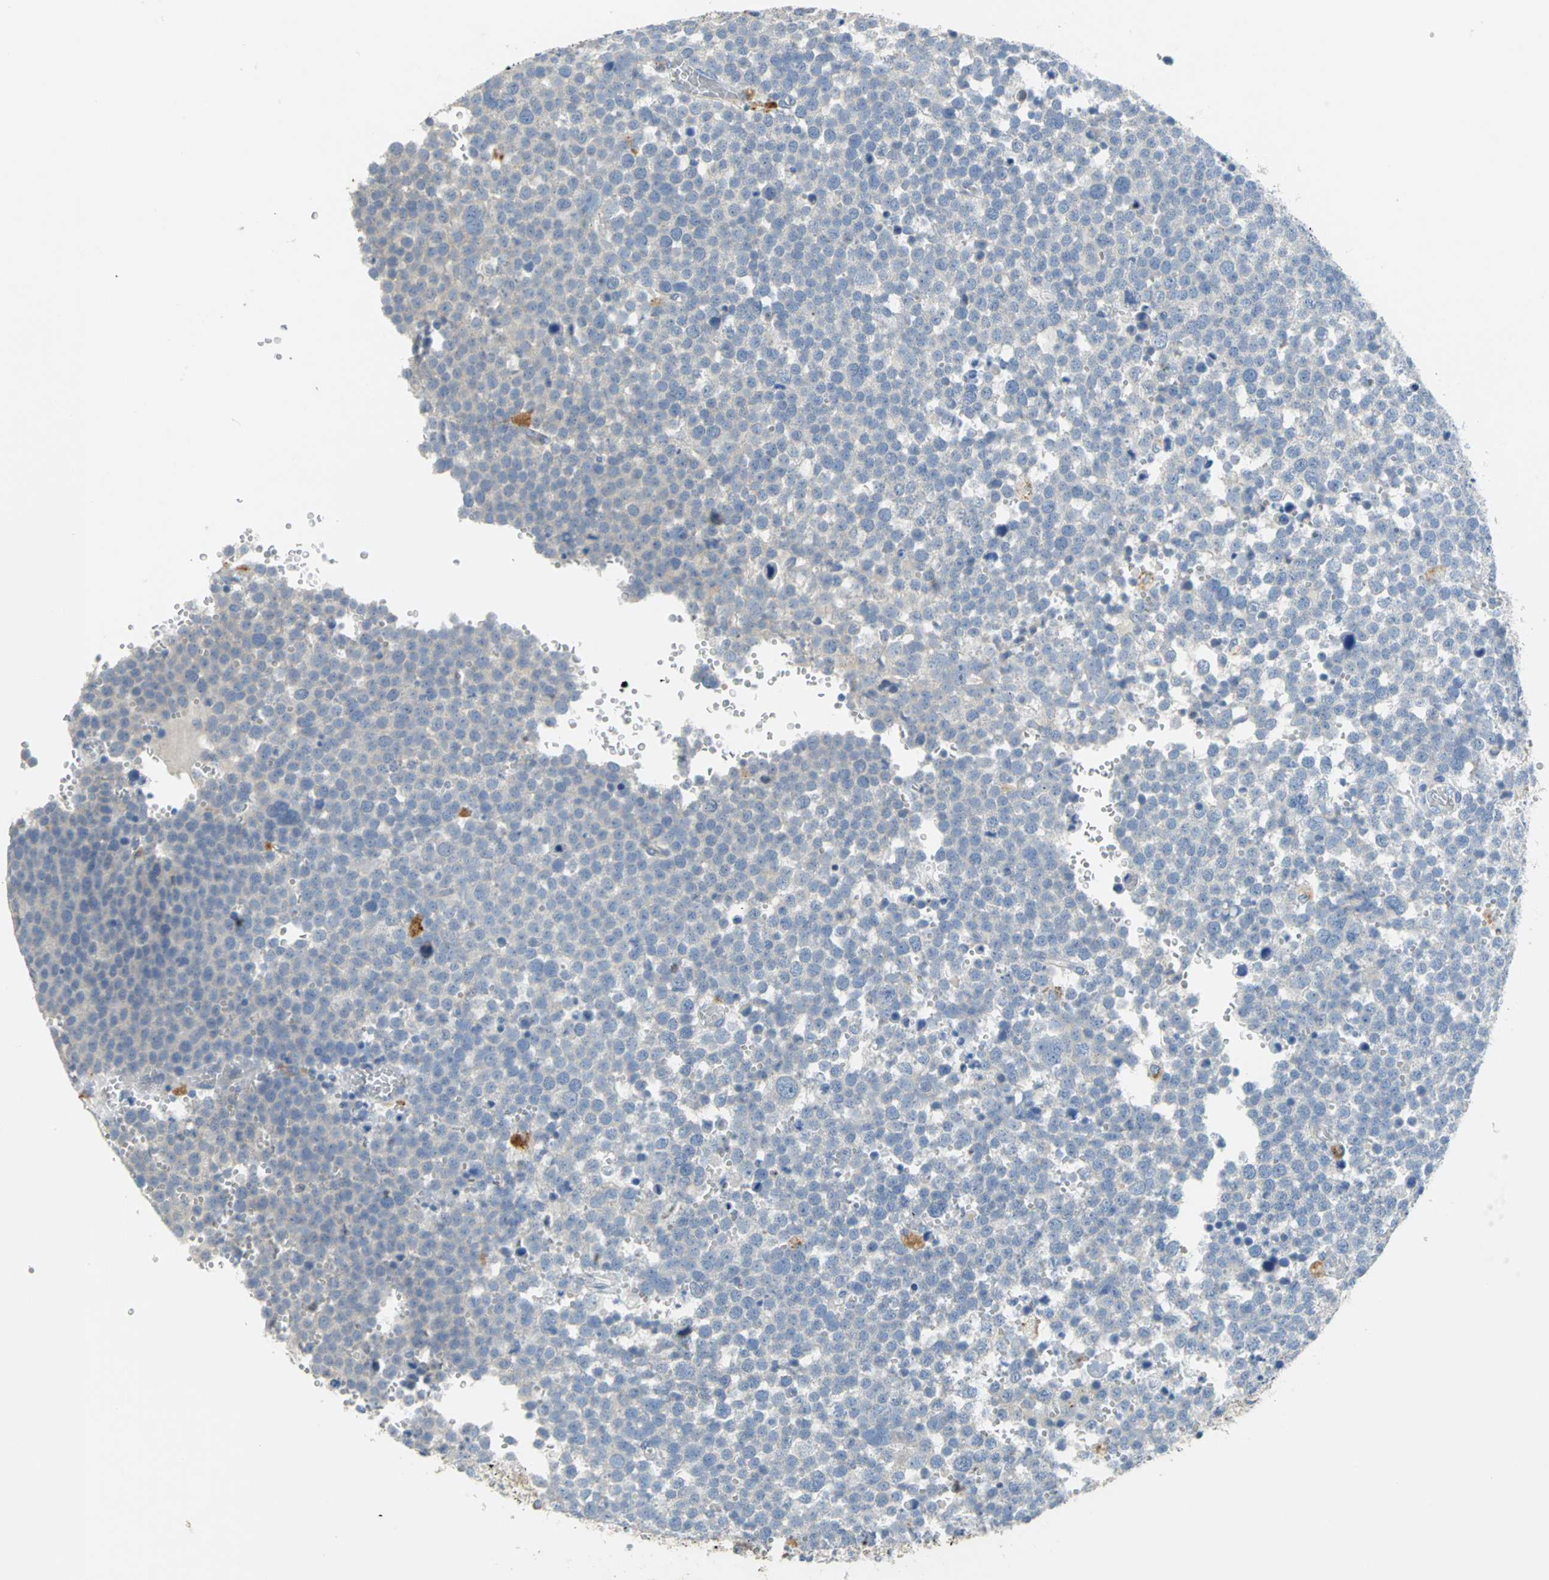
{"staining": {"intensity": "negative", "quantity": "none", "location": "none"}, "tissue": "testis cancer", "cell_type": "Tumor cells", "image_type": "cancer", "snomed": [{"axis": "morphology", "description": "Seminoma, NOS"}, {"axis": "topography", "description": "Testis"}], "caption": "Tumor cells are negative for brown protein staining in seminoma (testis). (IHC, brightfield microscopy, high magnification).", "gene": "IL17RB", "patient": {"sex": "male", "age": 71}}